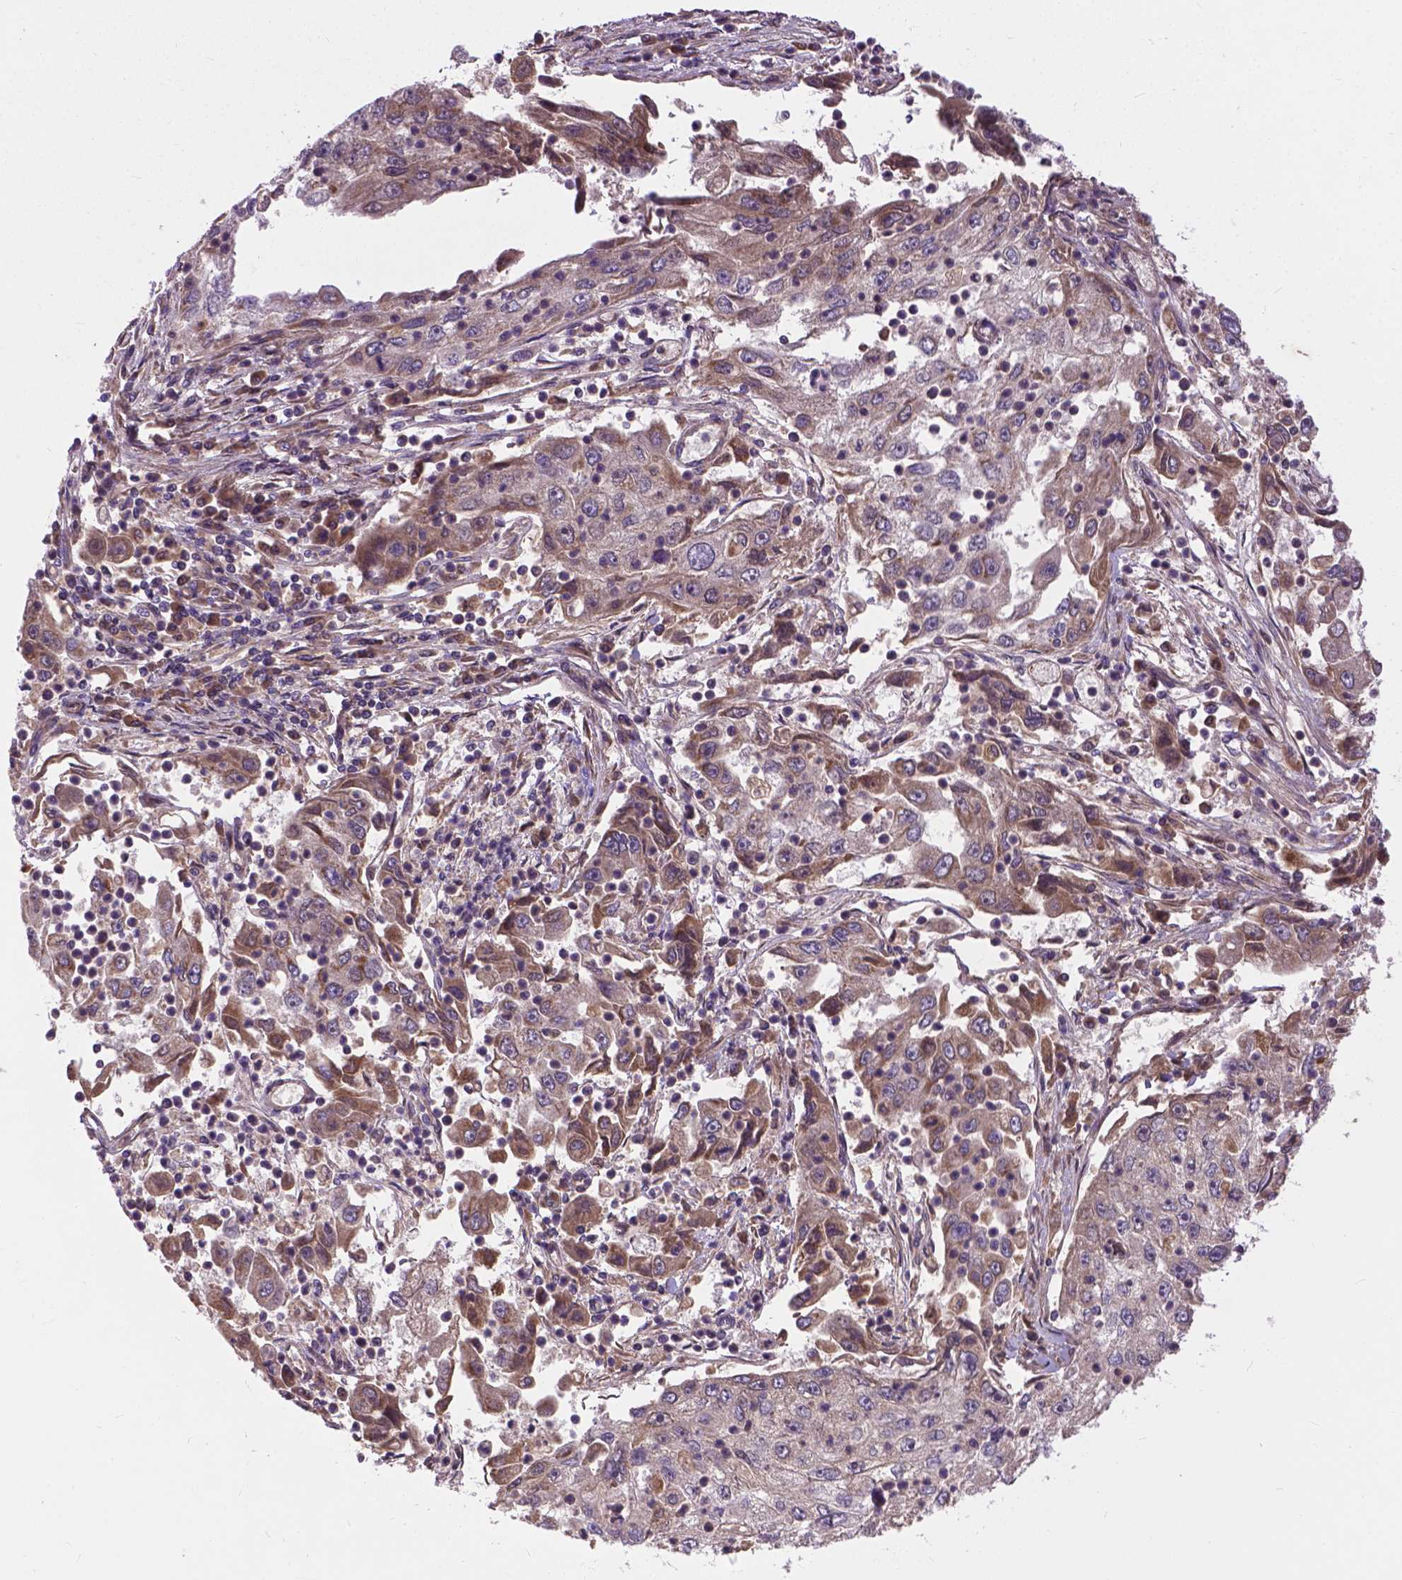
{"staining": {"intensity": "weak", "quantity": ">75%", "location": "cytoplasmic/membranous"}, "tissue": "cervical cancer", "cell_type": "Tumor cells", "image_type": "cancer", "snomed": [{"axis": "morphology", "description": "Squamous cell carcinoma, NOS"}, {"axis": "topography", "description": "Cervix"}], "caption": "Immunohistochemical staining of human cervical squamous cell carcinoma shows low levels of weak cytoplasmic/membranous staining in approximately >75% of tumor cells. The protein is shown in brown color, while the nuclei are stained blue.", "gene": "ZNF616", "patient": {"sex": "female", "age": 36}}